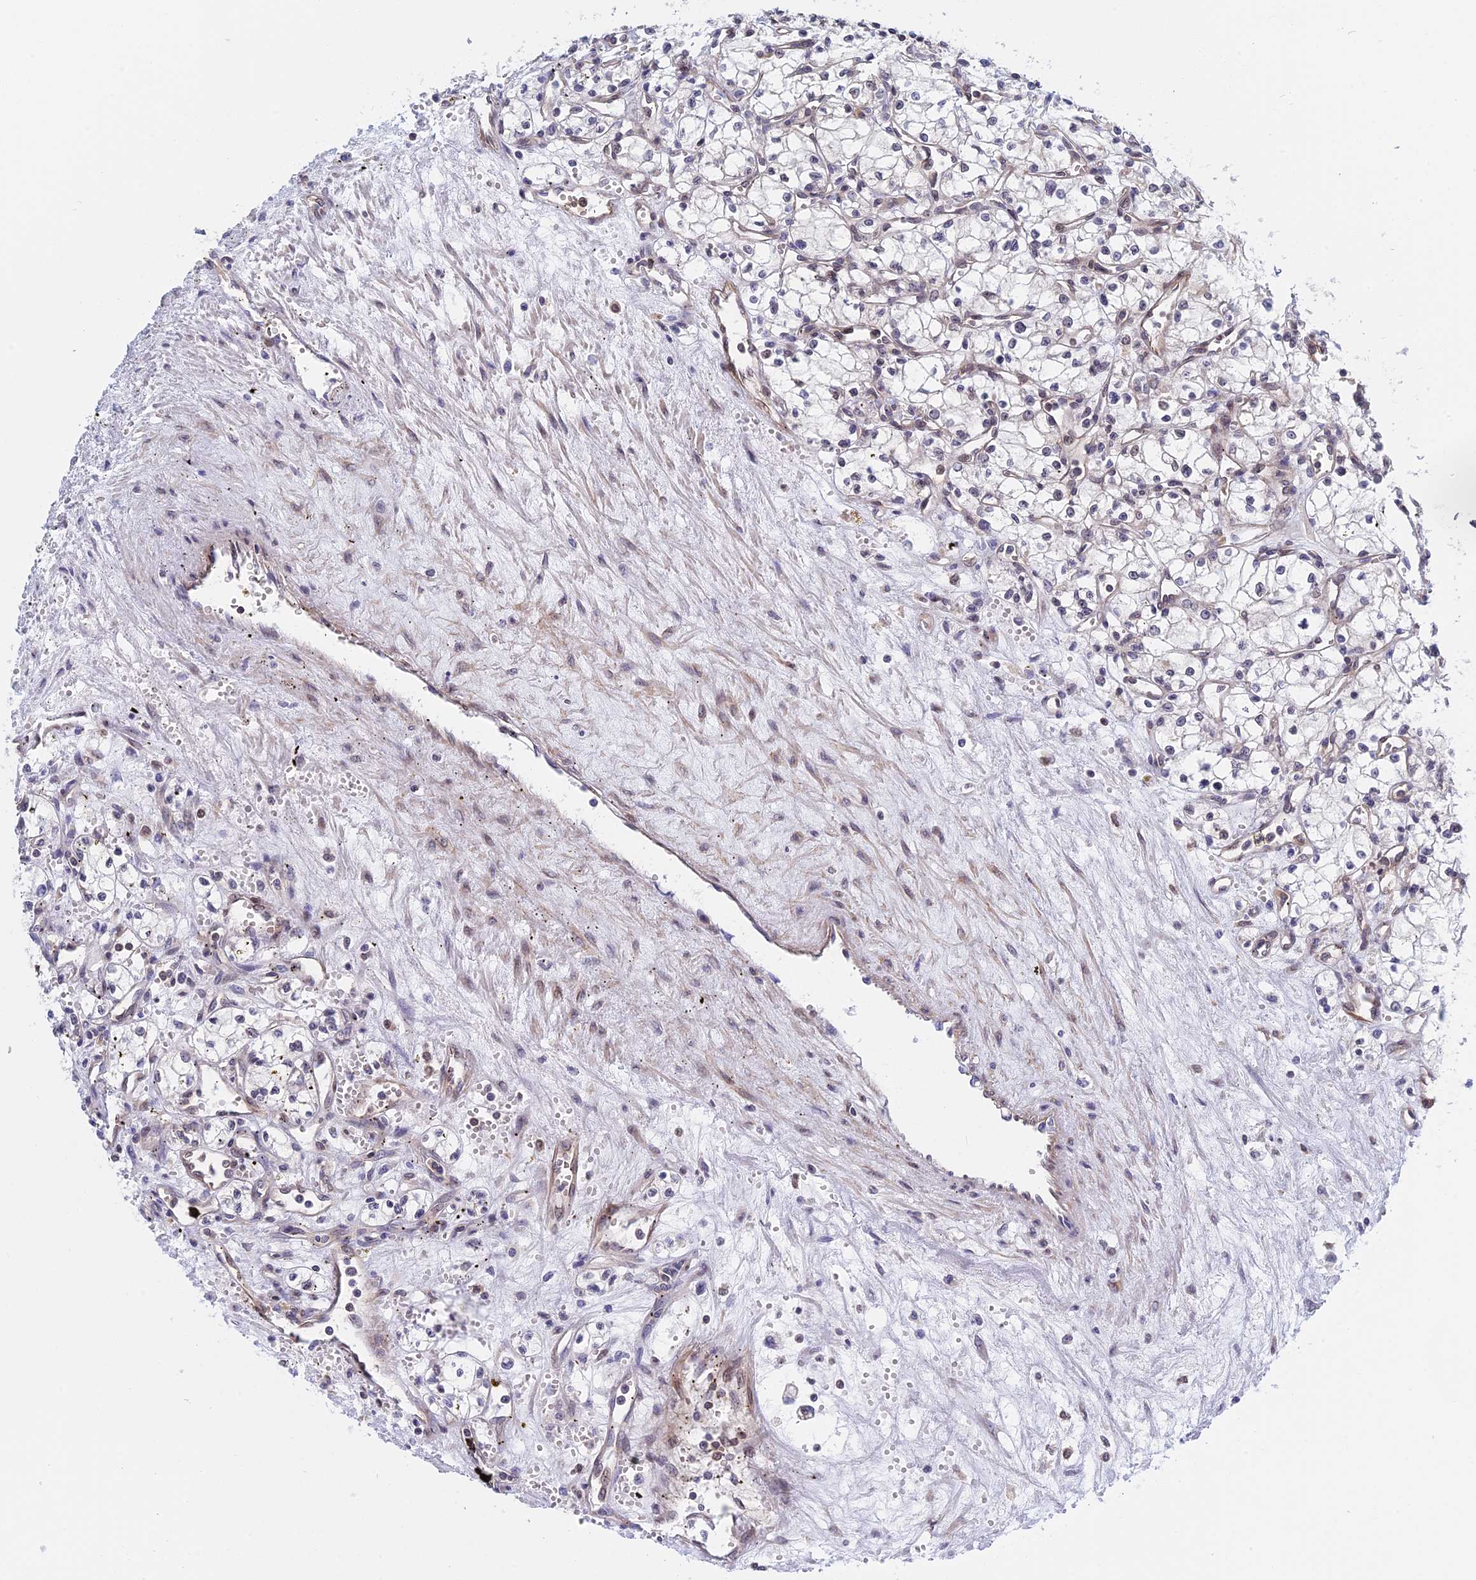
{"staining": {"intensity": "negative", "quantity": "none", "location": "none"}, "tissue": "renal cancer", "cell_type": "Tumor cells", "image_type": "cancer", "snomed": [{"axis": "morphology", "description": "Adenocarcinoma, NOS"}, {"axis": "topography", "description": "Kidney"}], "caption": "High power microscopy histopathology image of an IHC photomicrograph of renal adenocarcinoma, revealing no significant expression in tumor cells. (DAB (3,3'-diaminobenzidine) immunohistochemistry (IHC) with hematoxylin counter stain).", "gene": "NAA10", "patient": {"sex": "male", "age": 59}}